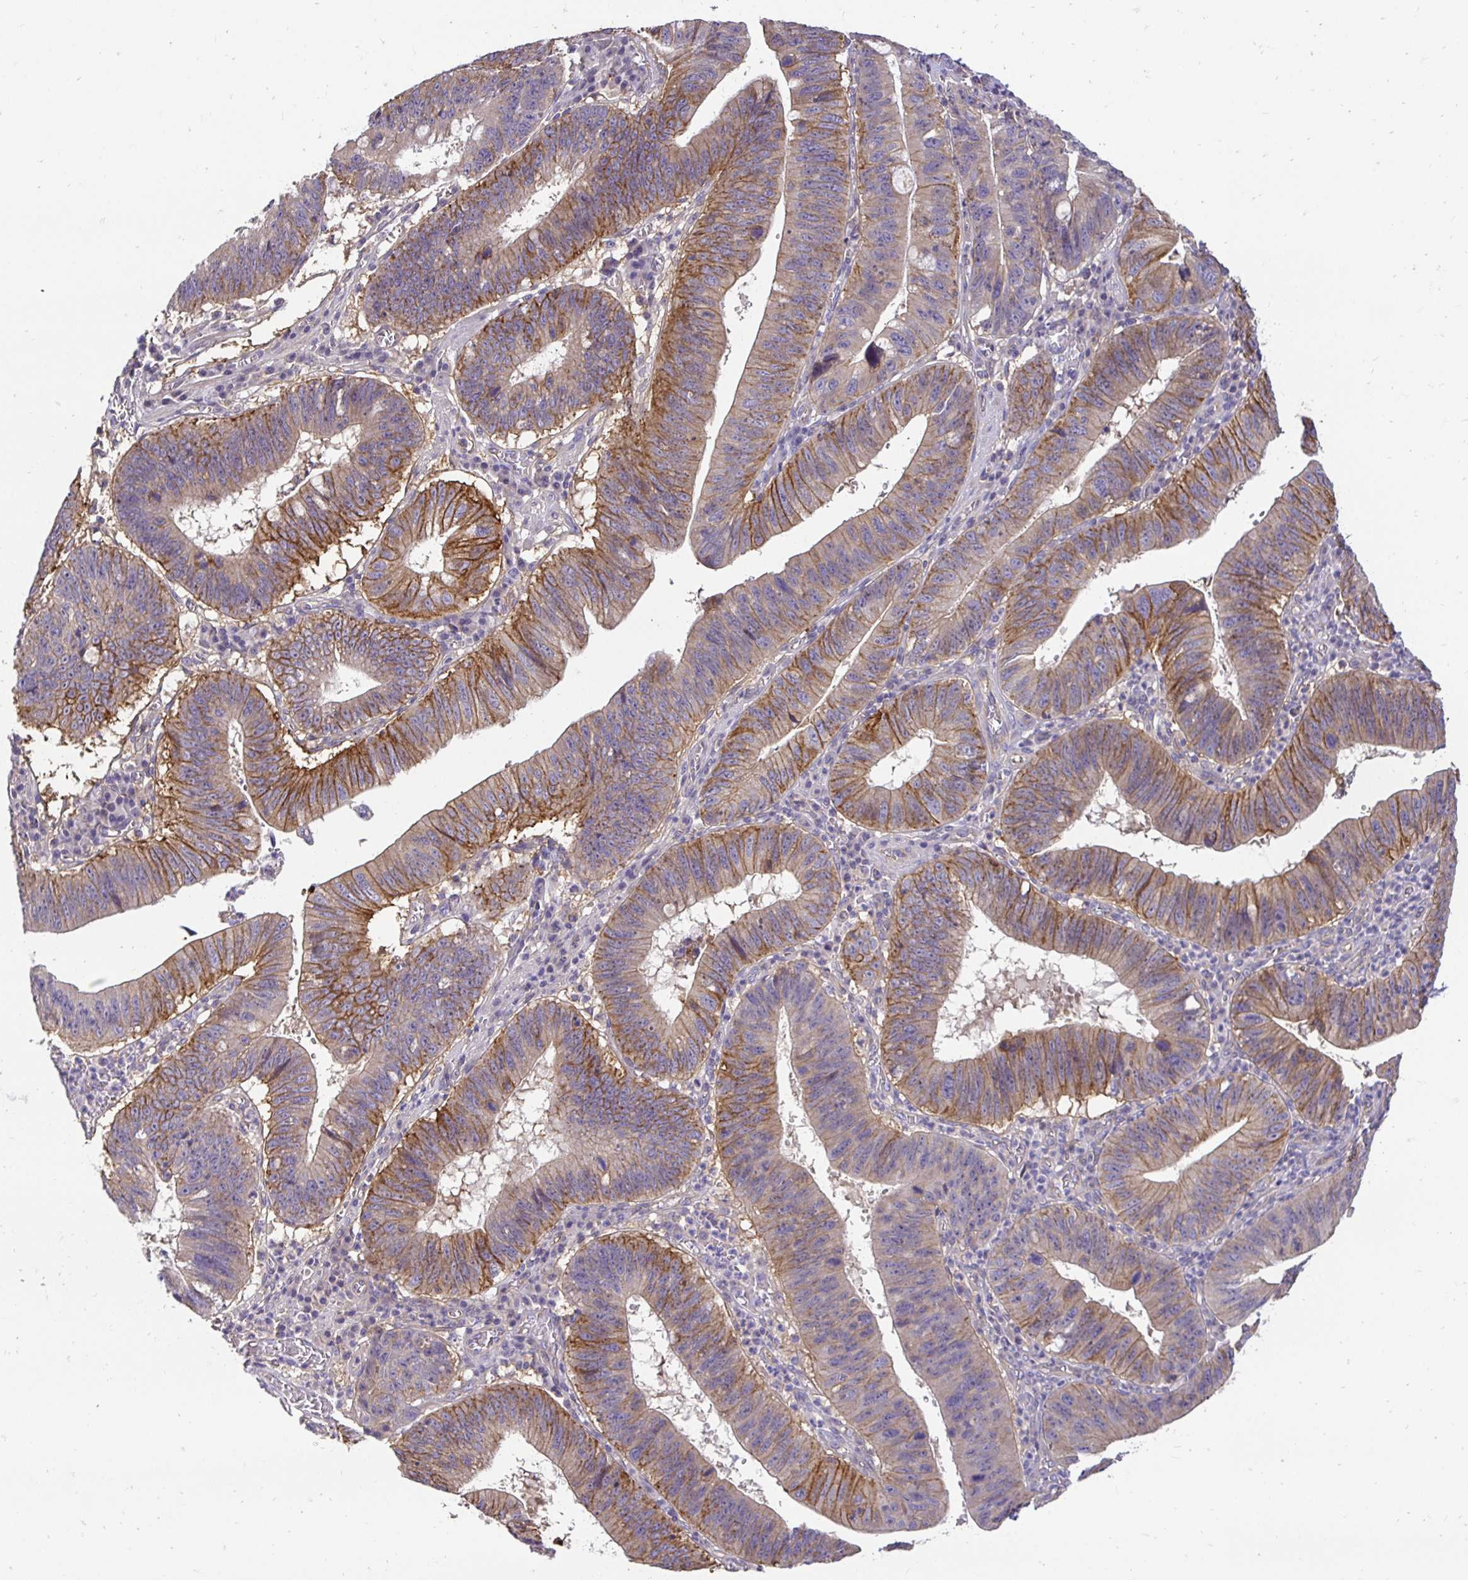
{"staining": {"intensity": "moderate", "quantity": "25%-75%", "location": "cytoplasmic/membranous"}, "tissue": "stomach cancer", "cell_type": "Tumor cells", "image_type": "cancer", "snomed": [{"axis": "morphology", "description": "Adenocarcinoma, NOS"}, {"axis": "topography", "description": "Stomach"}], "caption": "Immunohistochemical staining of adenocarcinoma (stomach) exhibits medium levels of moderate cytoplasmic/membranous expression in approximately 25%-75% of tumor cells.", "gene": "SLC9A1", "patient": {"sex": "male", "age": 59}}